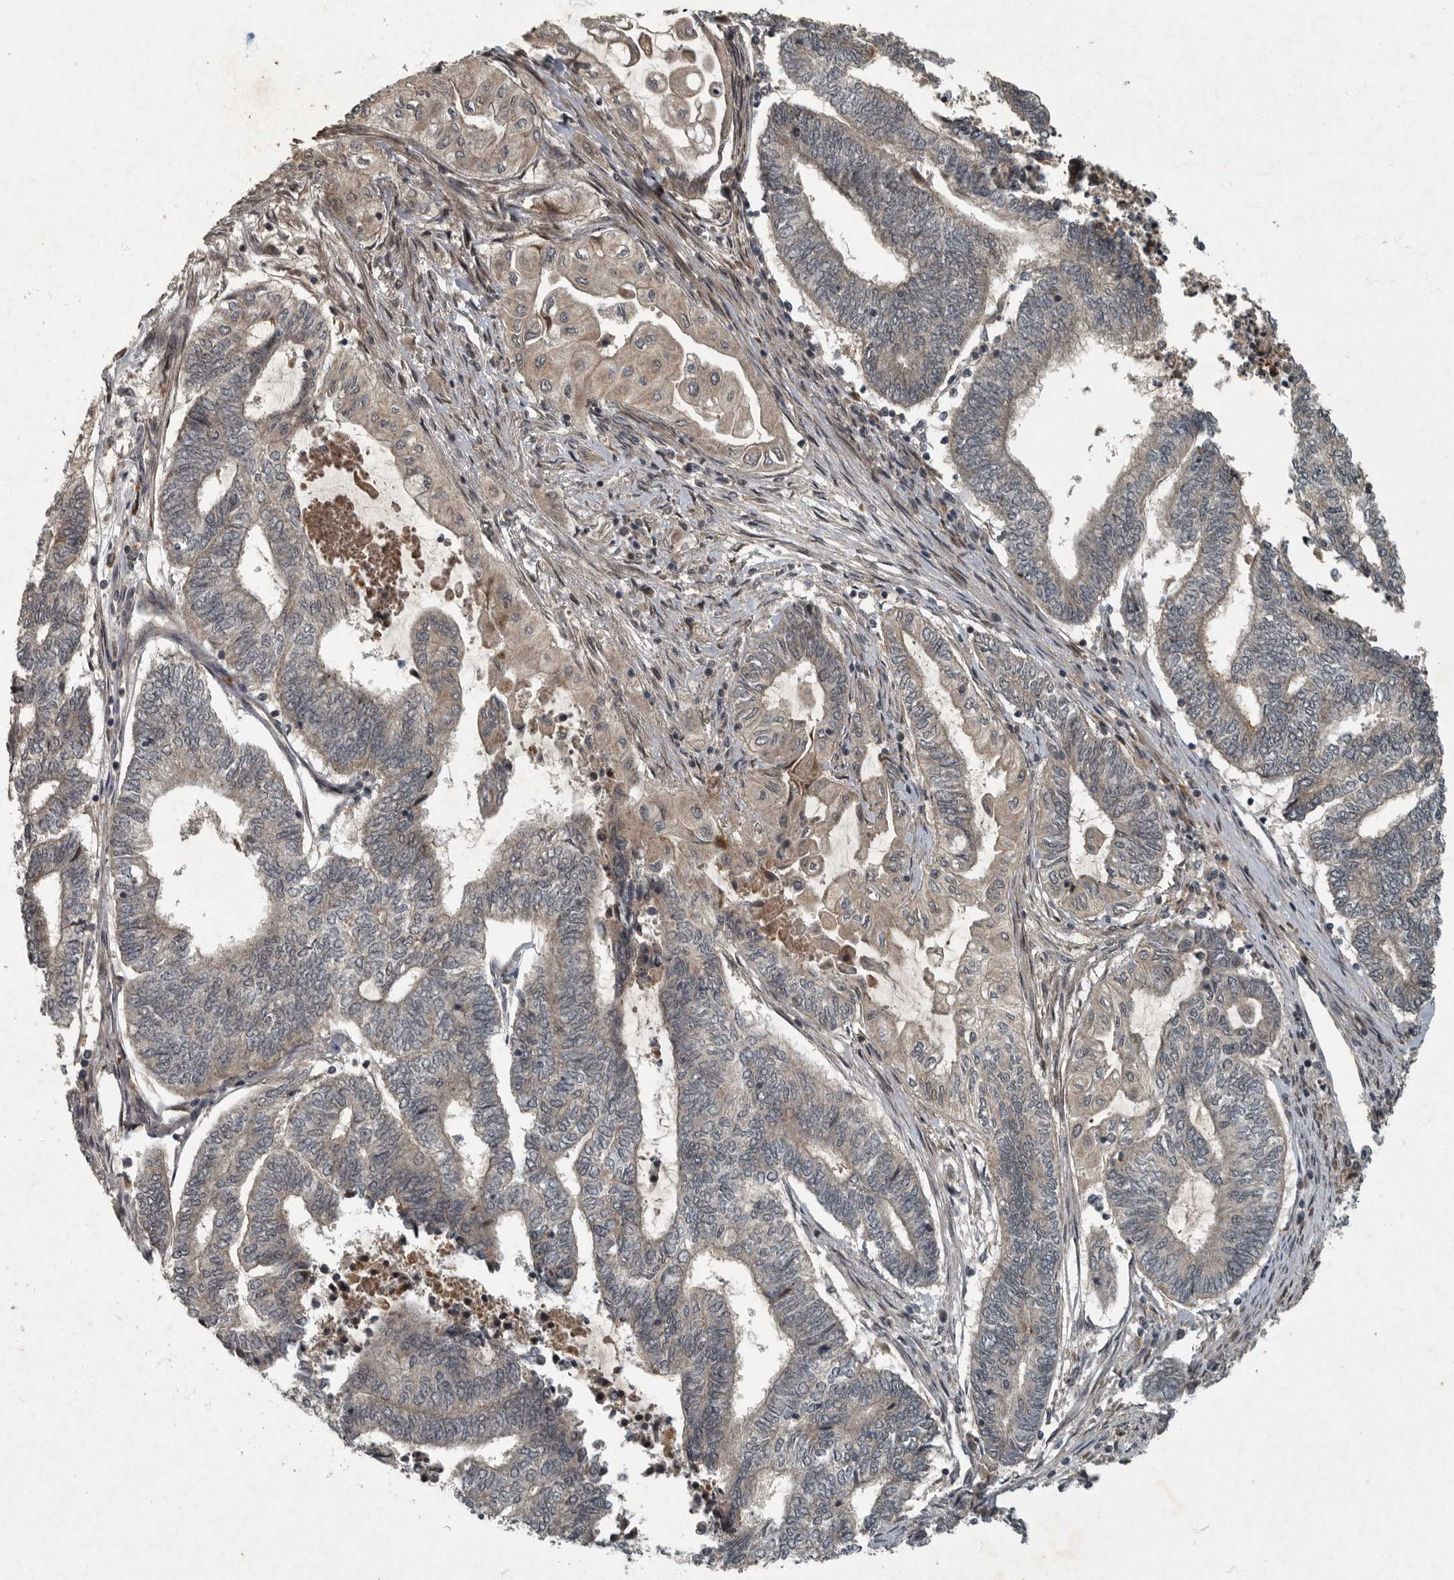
{"staining": {"intensity": "weak", "quantity": "25%-75%", "location": "cytoplasmic/membranous"}, "tissue": "endometrial cancer", "cell_type": "Tumor cells", "image_type": "cancer", "snomed": [{"axis": "morphology", "description": "Adenocarcinoma, NOS"}, {"axis": "topography", "description": "Uterus"}, {"axis": "topography", "description": "Endometrium"}], "caption": "Immunohistochemical staining of adenocarcinoma (endometrial) displays weak cytoplasmic/membranous protein expression in approximately 25%-75% of tumor cells. The staining was performed using DAB (3,3'-diaminobenzidine) to visualize the protein expression in brown, while the nuclei were stained in blue with hematoxylin (Magnification: 20x).", "gene": "FOXO1", "patient": {"sex": "female", "age": 70}}